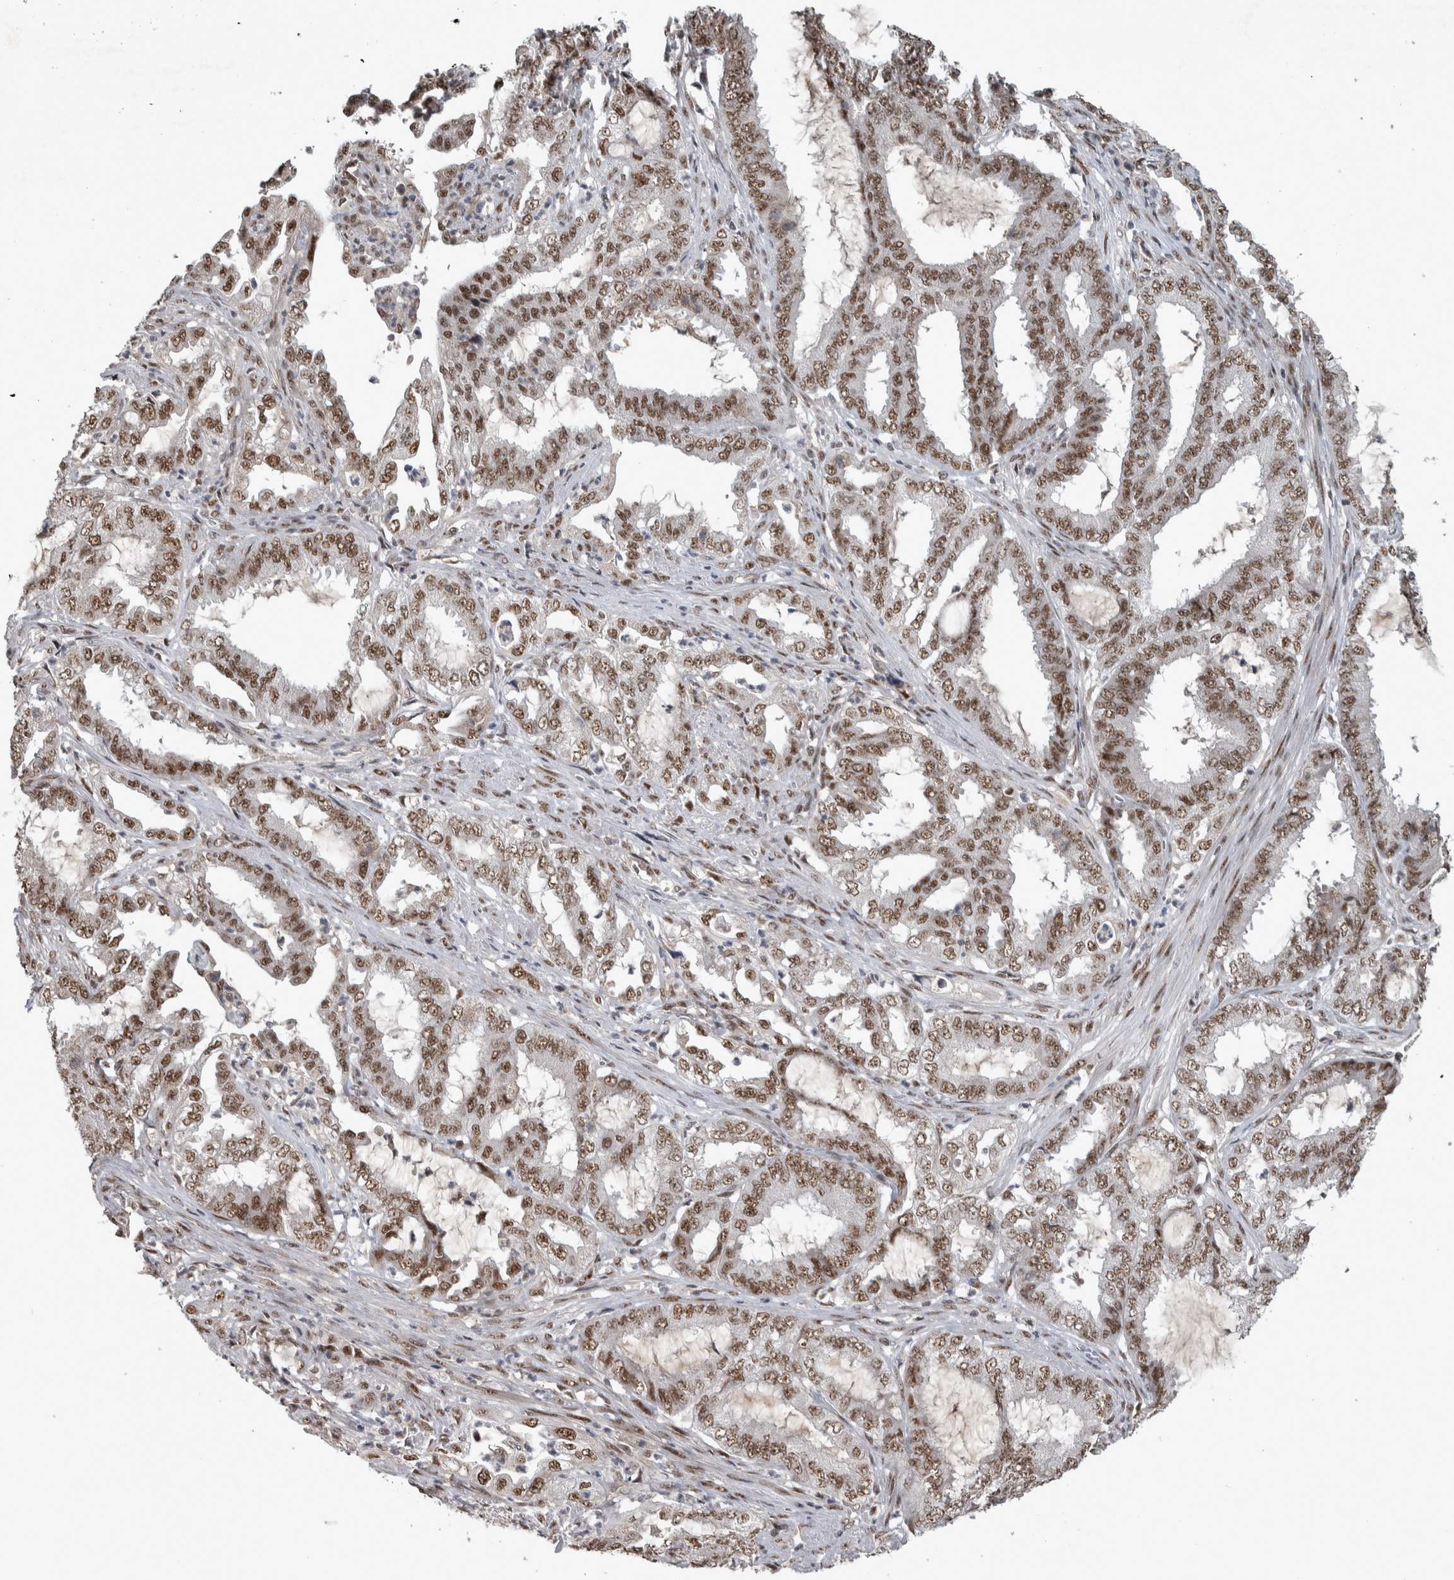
{"staining": {"intensity": "moderate", "quantity": ">75%", "location": "nuclear"}, "tissue": "endometrial cancer", "cell_type": "Tumor cells", "image_type": "cancer", "snomed": [{"axis": "morphology", "description": "Adenocarcinoma, NOS"}, {"axis": "topography", "description": "Endometrium"}], "caption": "Tumor cells show medium levels of moderate nuclear expression in about >75% of cells in human endometrial adenocarcinoma. (IHC, brightfield microscopy, high magnification).", "gene": "DDX42", "patient": {"sex": "female", "age": 51}}